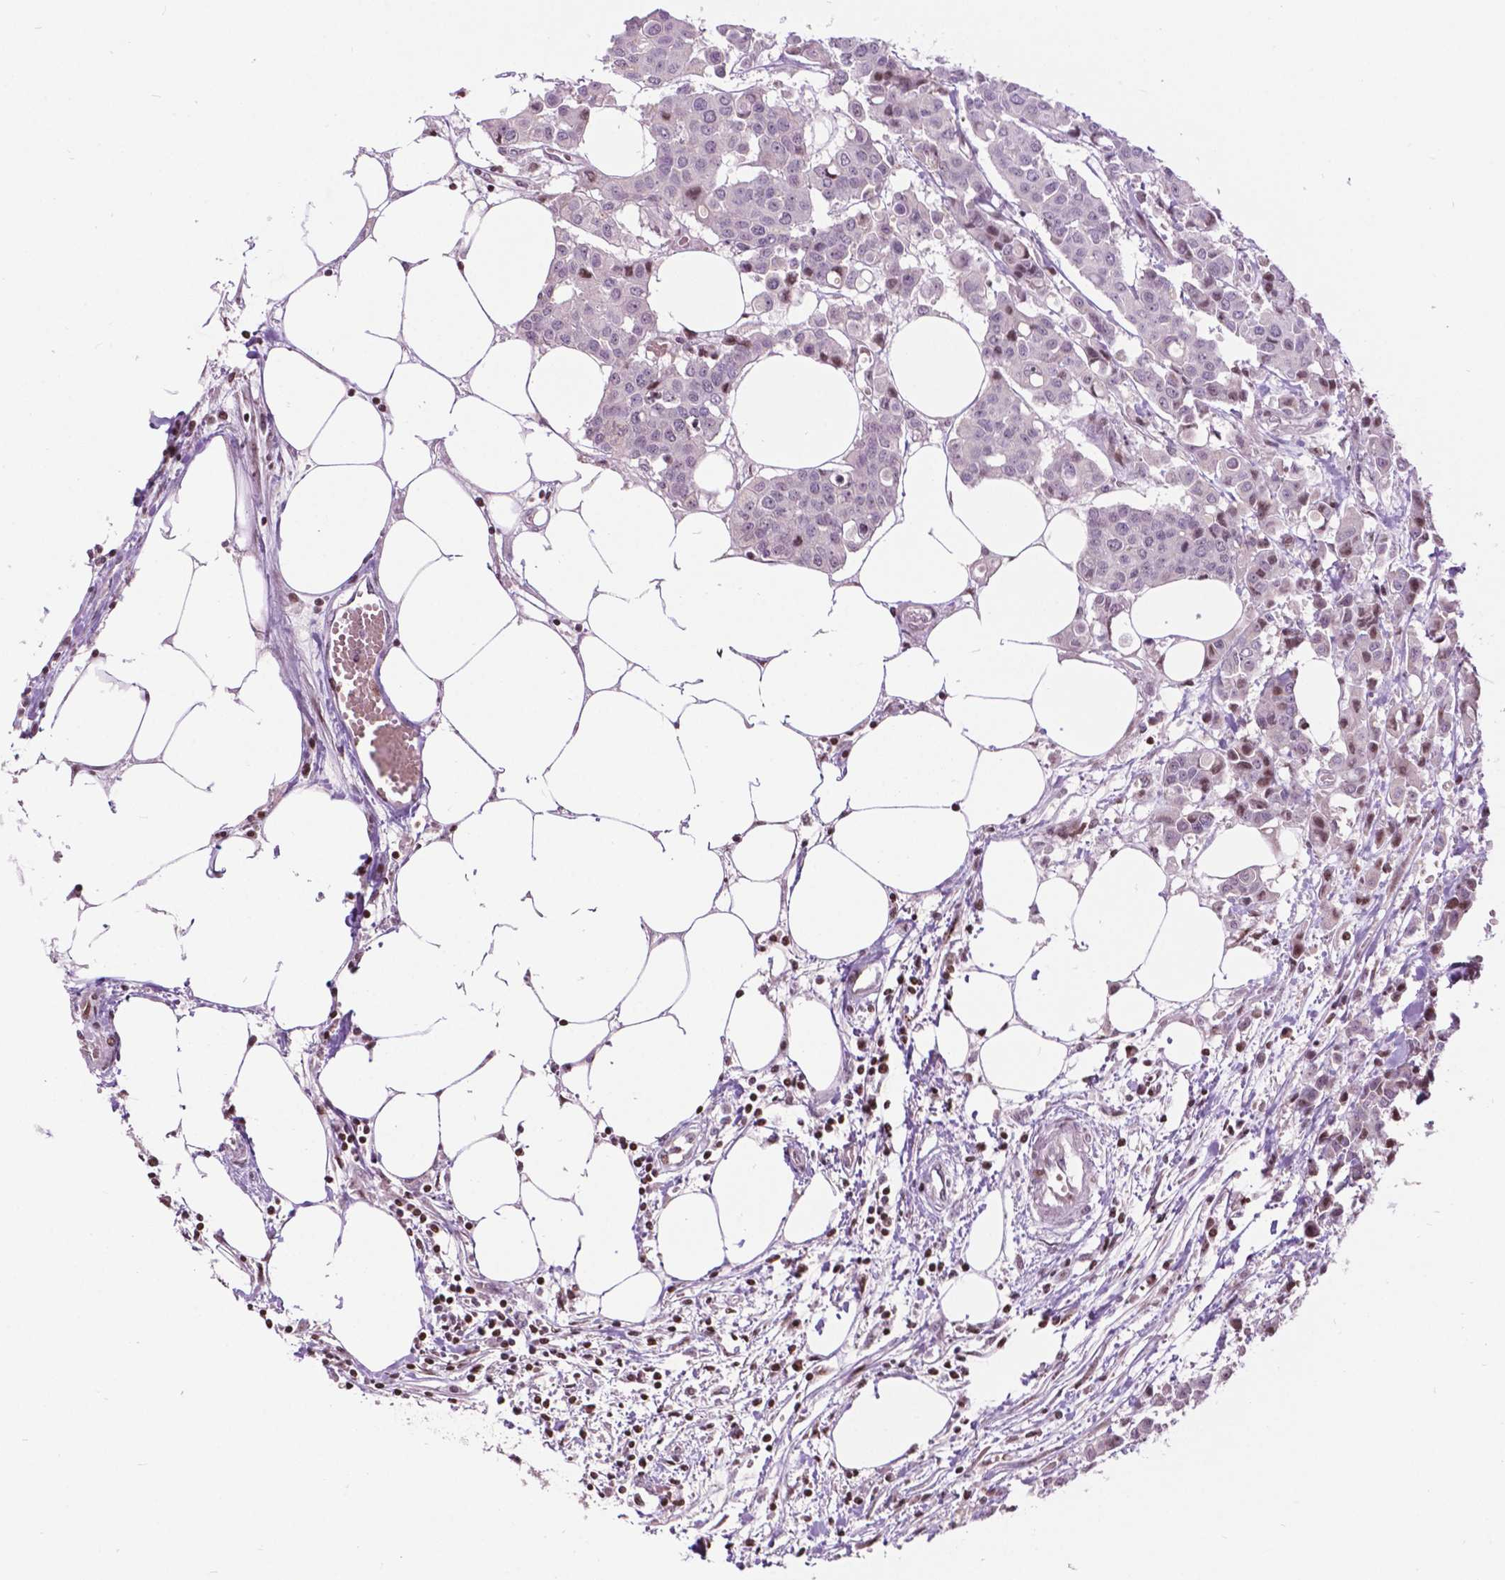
{"staining": {"intensity": "negative", "quantity": "none", "location": "none"}, "tissue": "carcinoid", "cell_type": "Tumor cells", "image_type": "cancer", "snomed": [{"axis": "morphology", "description": "Carcinoid, malignant, NOS"}, {"axis": "topography", "description": "Colon"}], "caption": "Immunohistochemistry (IHC) micrograph of human carcinoid (malignant) stained for a protein (brown), which shows no positivity in tumor cells.", "gene": "PTPN18", "patient": {"sex": "male", "age": 81}}